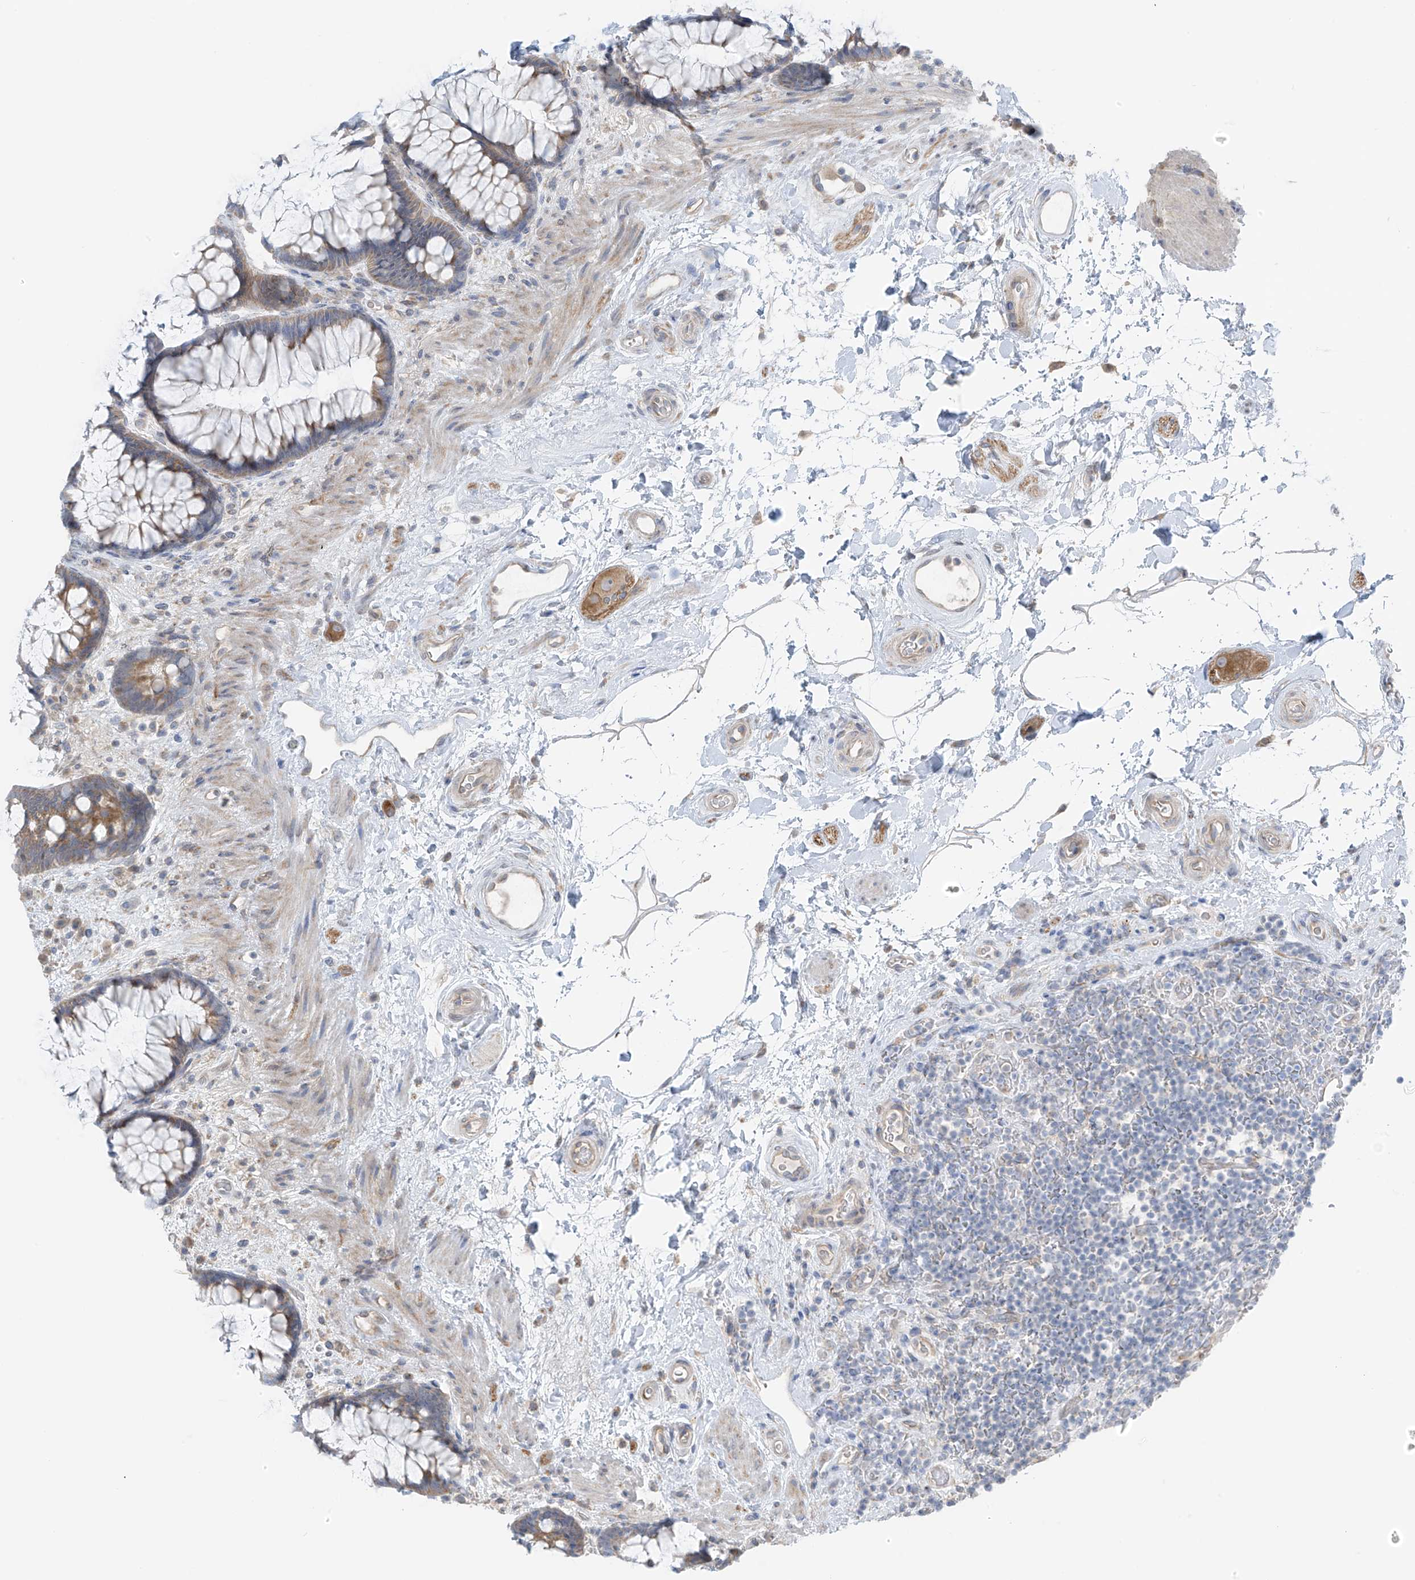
{"staining": {"intensity": "moderate", "quantity": "<25%", "location": "cytoplasmic/membranous"}, "tissue": "rectum", "cell_type": "Glandular cells", "image_type": "normal", "snomed": [{"axis": "morphology", "description": "Normal tissue, NOS"}, {"axis": "topography", "description": "Rectum"}], "caption": "This photomicrograph exhibits unremarkable rectum stained with IHC to label a protein in brown. The cytoplasmic/membranous of glandular cells show moderate positivity for the protein. Nuclei are counter-stained blue.", "gene": "NALCN", "patient": {"sex": "male", "age": 51}}